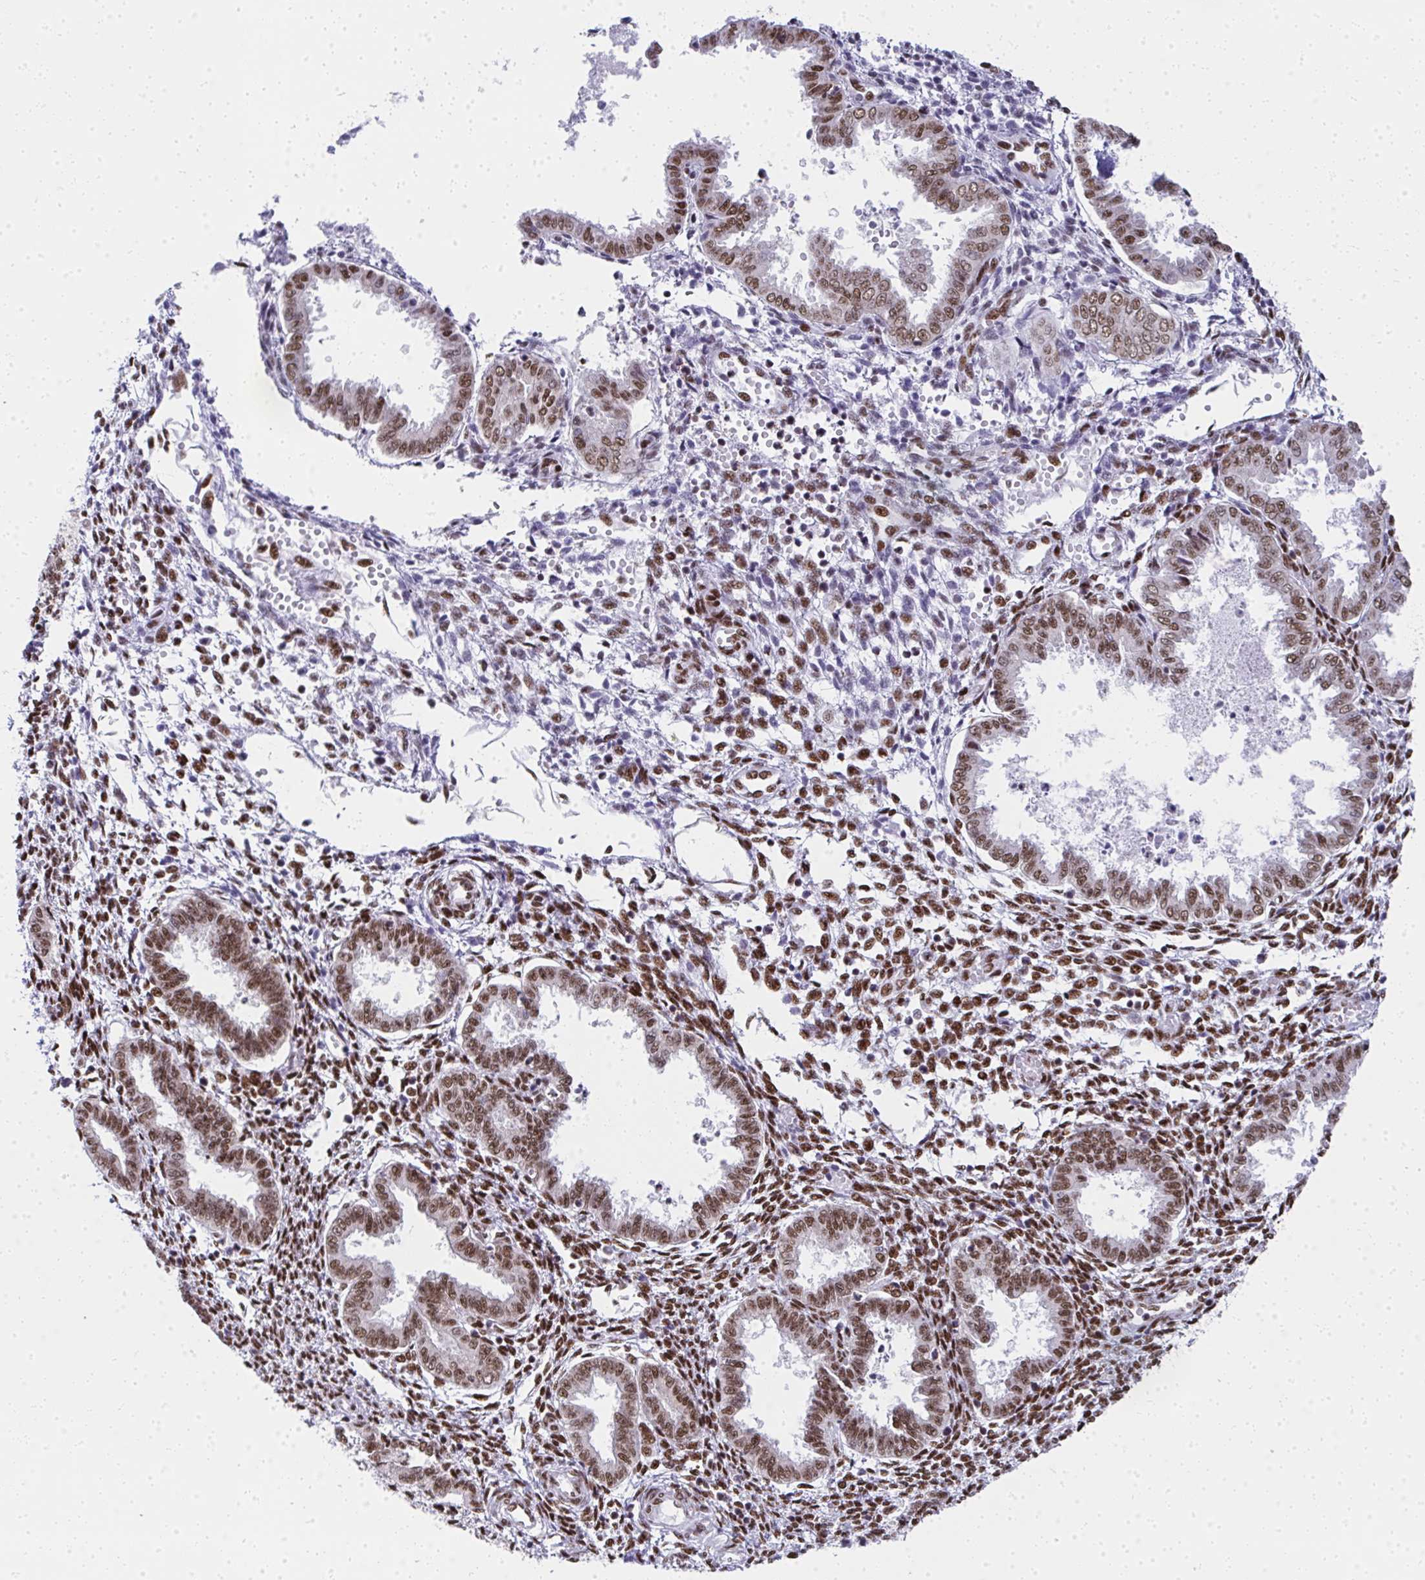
{"staining": {"intensity": "strong", "quantity": ">75%", "location": "nuclear"}, "tissue": "endometrium", "cell_type": "Cells in endometrial stroma", "image_type": "normal", "snomed": [{"axis": "morphology", "description": "Normal tissue, NOS"}, {"axis": "topography", "description": "Endometrium"}], "caption": "The image reveals staining of normal endometrium, revealing strong nuclear protein expression (brown color) within cells in endometrial stroma. The staining was performed using DAB (3,3'-diaminobenzidine), with brown indicating positive protein expression. Nuclei are stained blue with hematoxylin.", "gene": "CREBBP", "patient": {"sex": "female", "age": 33}}